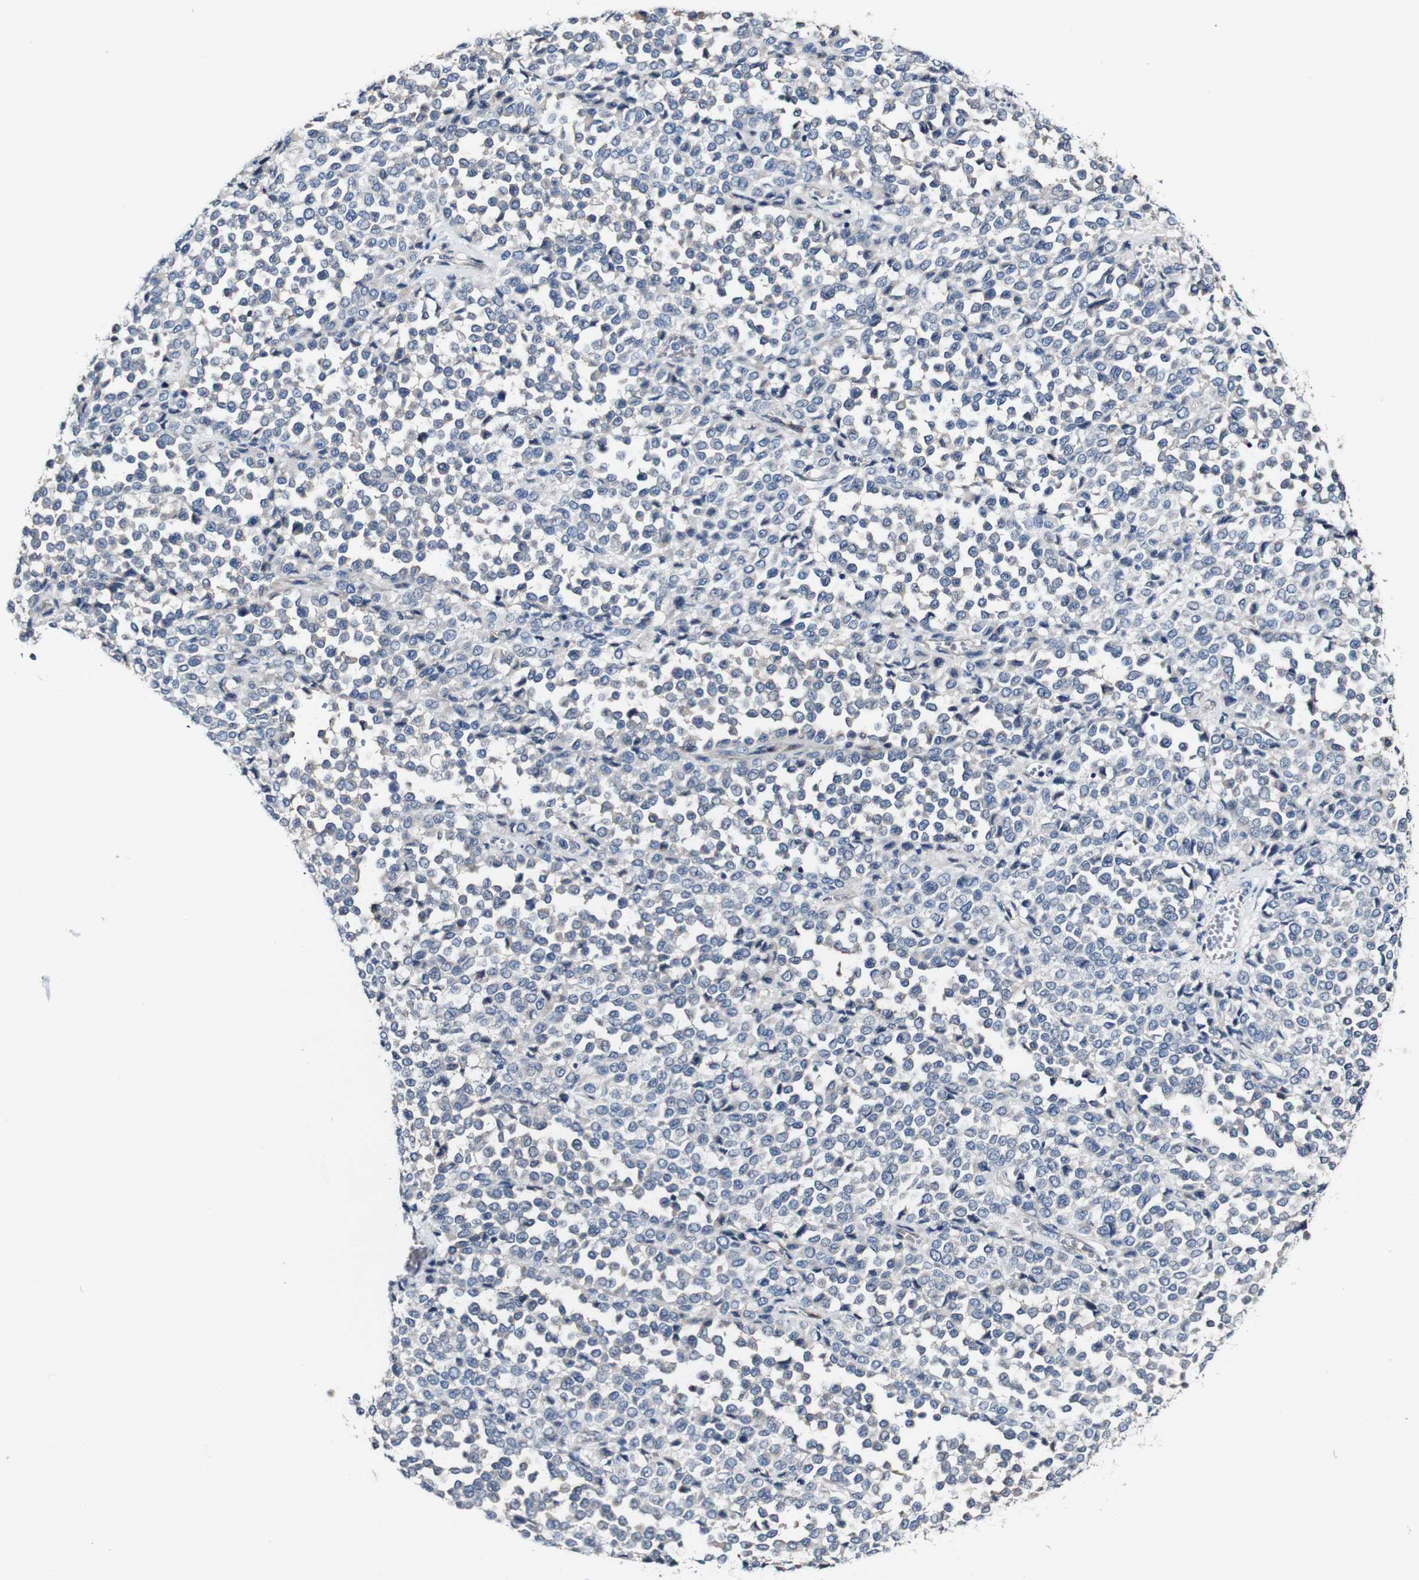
{"staining": {"intensity": "negative", "quantity": "none", "location": "none"}, "tissue": "melanoma", "cell_type": "Tumor cells", "image_type": "cancer", "snomed": [{"axis": "morphology", "description": "Malignant melanoma, Metastatic site"}, {"axis": "topography", "description": "Pancreas"}], "caption": "Micrograph shows no significant protein staining in tumor cells of melanoma.", "gene": "GRAMD1A", "patient": {"sex": "female", "age": 30}}